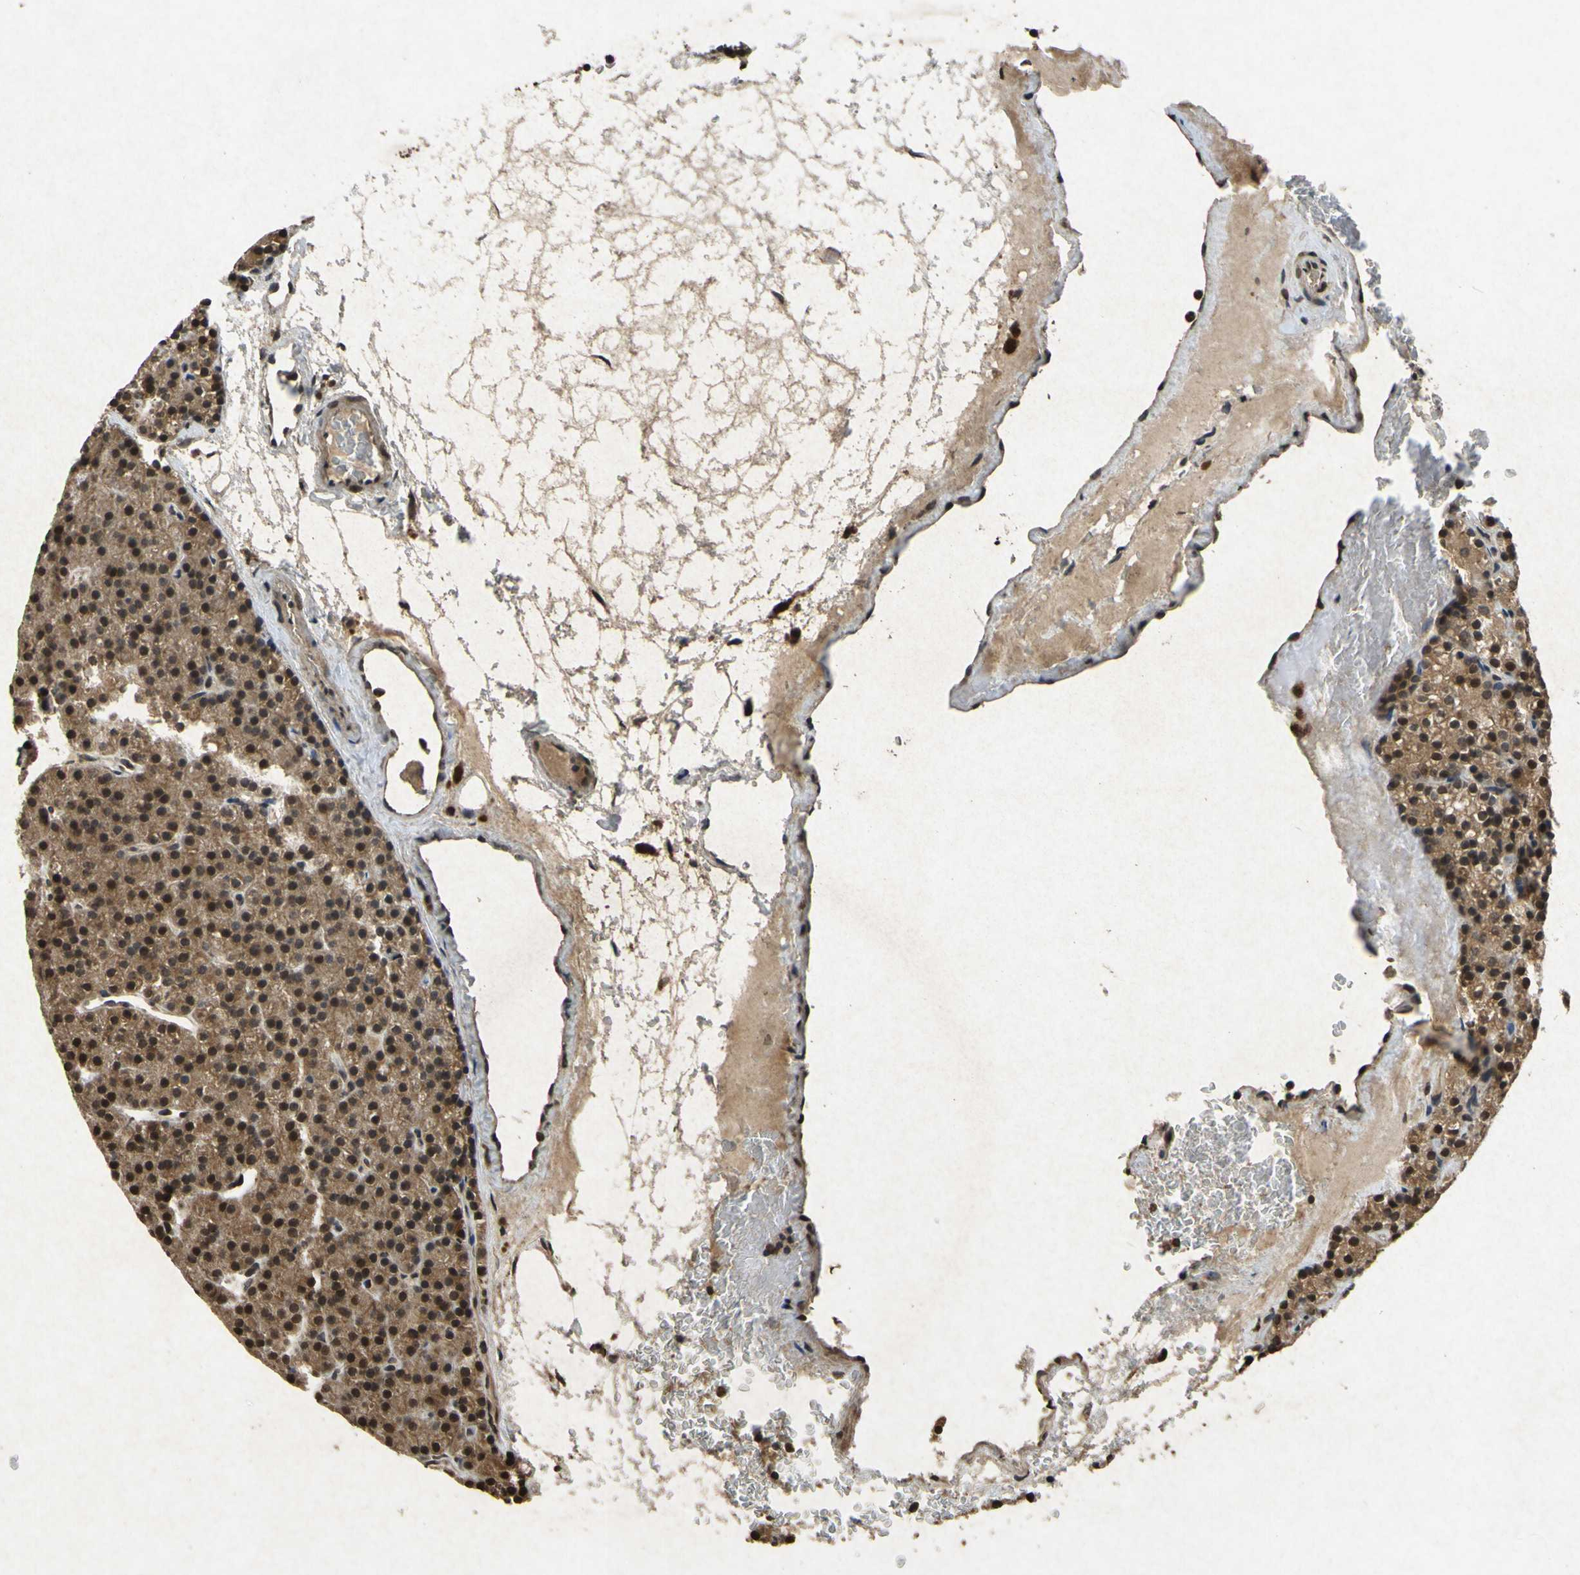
{"staining": {"intensity": "strong", "quantity": ">75%", "location": "cytoplasmic/membranous,nuclear"}, "tissue": "parathyroid gland", "cell_type": "Glandular cells", "image_type": "normal", "snomed": [{"axis": "morphology", "description": "Normal tissue, NOS"}, {"axis": "morphology", "description": "Hyperplasia, NOS"}, {"axis": "topography", "description": "Parathyroid gland"}], "caption": "Benign parathyroid gland exhibits strong cytoplasmic/membranous,nuclear expression in approximately >75% of glandular cells, visualized by immunohistochemistry.", "gene": "ATP6V1H", "patient": {"sex": "male", "age": 44}}